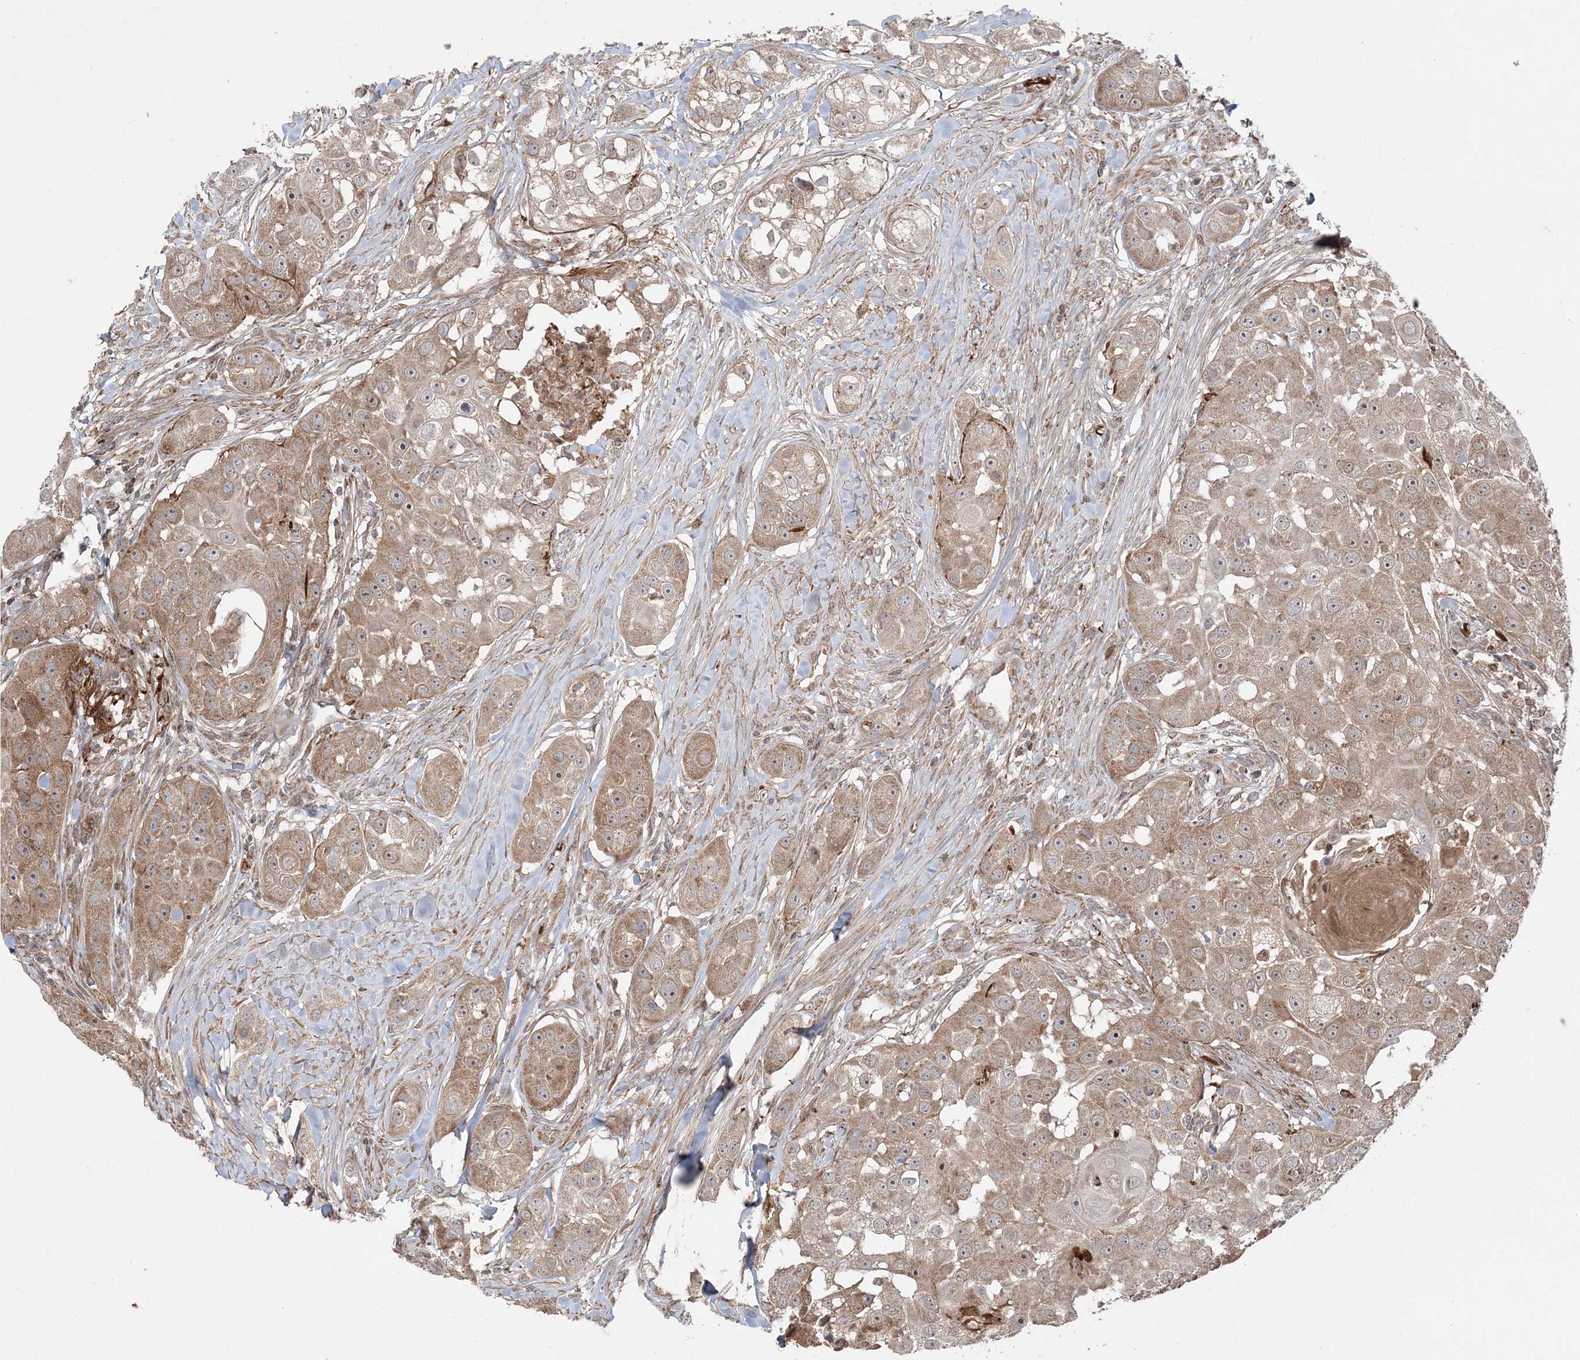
{"staining": {"intensity": "moderate", "quantity": ">75%", "location": "cytoplasmic/membranous,nuclear"}, "tissue": "head and neck cancer", "cell_type": "Tumor cells", "image_type": "cancer", "snomed": [{"axis": "morphology", "description": "Normal tissue, NOS"}, {"axis": "morphology", "description": "Squamous cell carcinoma, NOS"}, {"axis": "topography", "description": "Skeletal muscle"}, {"axis": "topography", "description": "Head-Neck"}], "caption": "Tumor cells demonstrate medium levels of moderate cytoplasmic/membranous and nuclear expression in approximately >75% of cells in human squamous cell carcinoma (head and neck).", "gene": "SCLT1", "patient": {"sex": "male", "age": 51}}